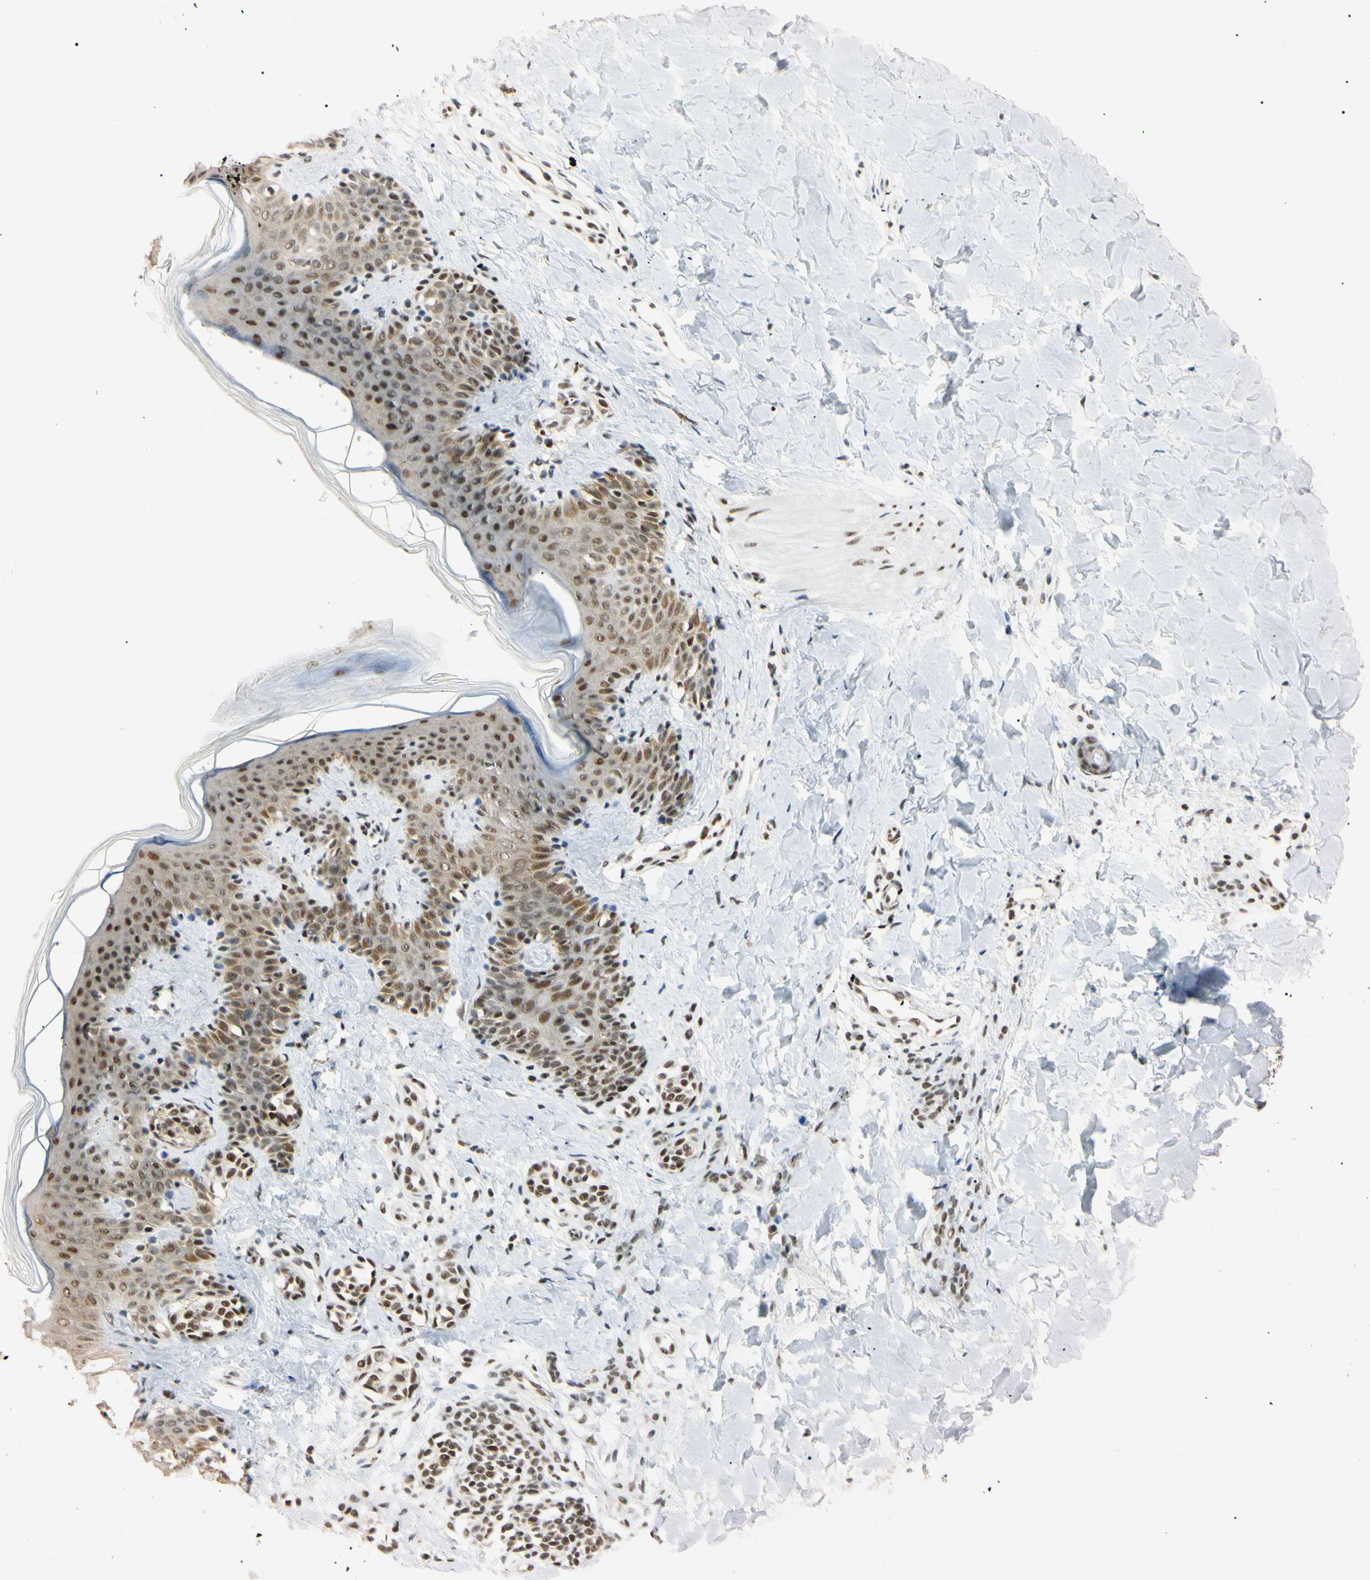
{"staining": {"intensity": "moderate", "quantity": ">75%", "location": "nuclear"}, "tissue": "skin", "cell_type": "Fibroblasts", "image_type": "normal", "snomed": [{"axis": "morphology", "description": "Normal tissue, NOS"}, {"axis": "topography", "description": "Skin"}], "caption": "This is a micrograph of IHC staining of benign skin, which shows moderate positivity in the nuclear of fibroblasts.", "gene": "ZNF134", "patient": {"sex": "male", "age": 16}}